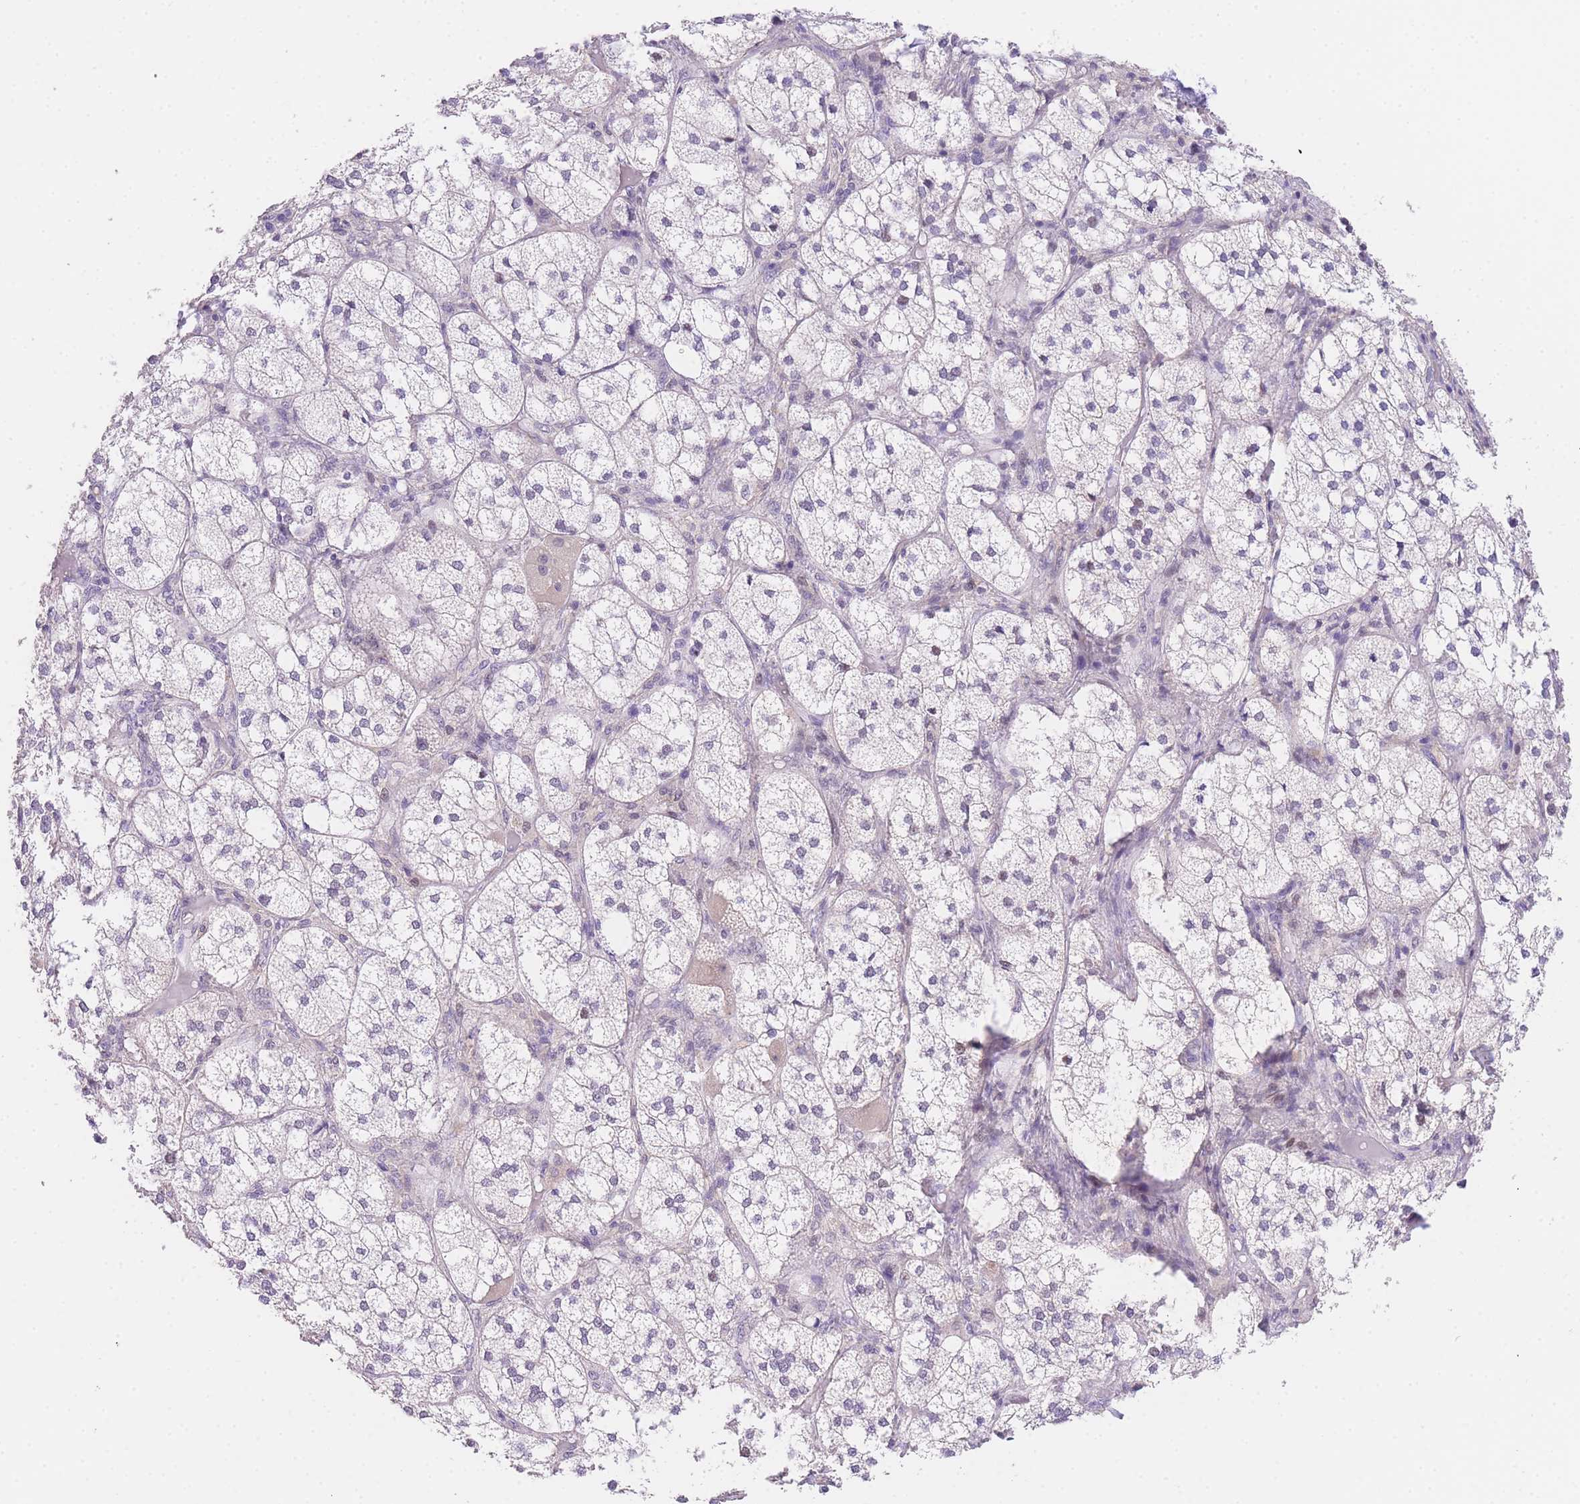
{"staining": {"intensity": "moderate", "quantity": "<25%", "location": "nuclear"}, "tissue": "adrenal gland", "cell_type": "Glandular cells", "image_type": "normal", "snomed": [{"axis": "morphology", "description": "Normal tissue, NOS"}, {"axis": "topography", "description": "Adrenal gland"}], "caption": "IHC micrograph of normal adrenal gland: adrenal gland stained using IHC displays low levels of moderate protein expression localized specifically in the nuclear of glandular cells, appearing as a nuclear brown color.", "gene": "SLC35F2", "patient": {"sex": "female", "age": 61}}